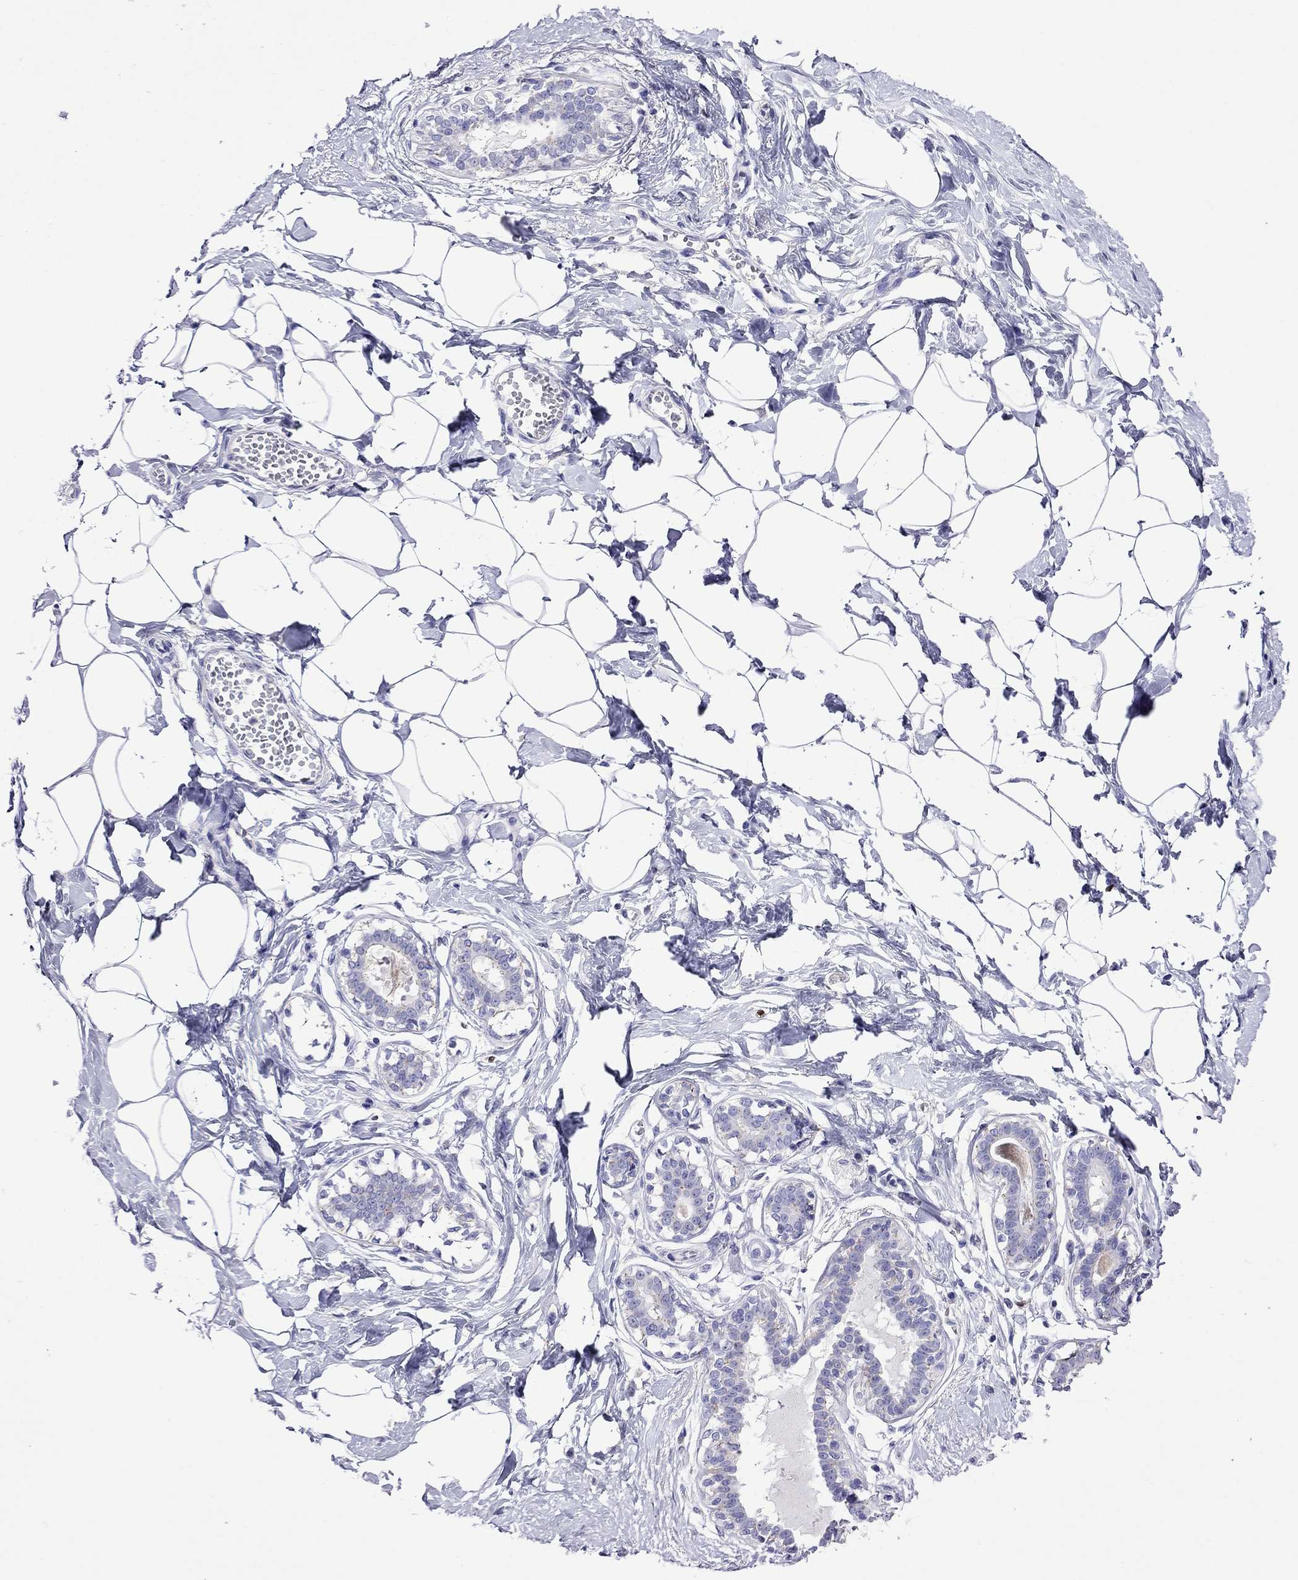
{"staining": {"intensity": "negative", "quantity": "none", "location": "none"}, "tissue": "breast", "cell_type": "Adipocytes", "image_type": "normal", "snomed": [{"axis": "morphology", "description": "Normal tissue, NOS"}, {"axis": "morphology", "description": "Lobular carcinoma, in situ"}, {"axis": "topography", "description": "Breast"}], "caption": "There is no significant positivity in adipocytes of breast. (DAB (3,3'-diaminobenzidine) immunohistochemistry (IHC) visualized using brightfield microscopy, high magnification).", "gene": "MPZ", "patient": {"sex": "female", "age": 35}}